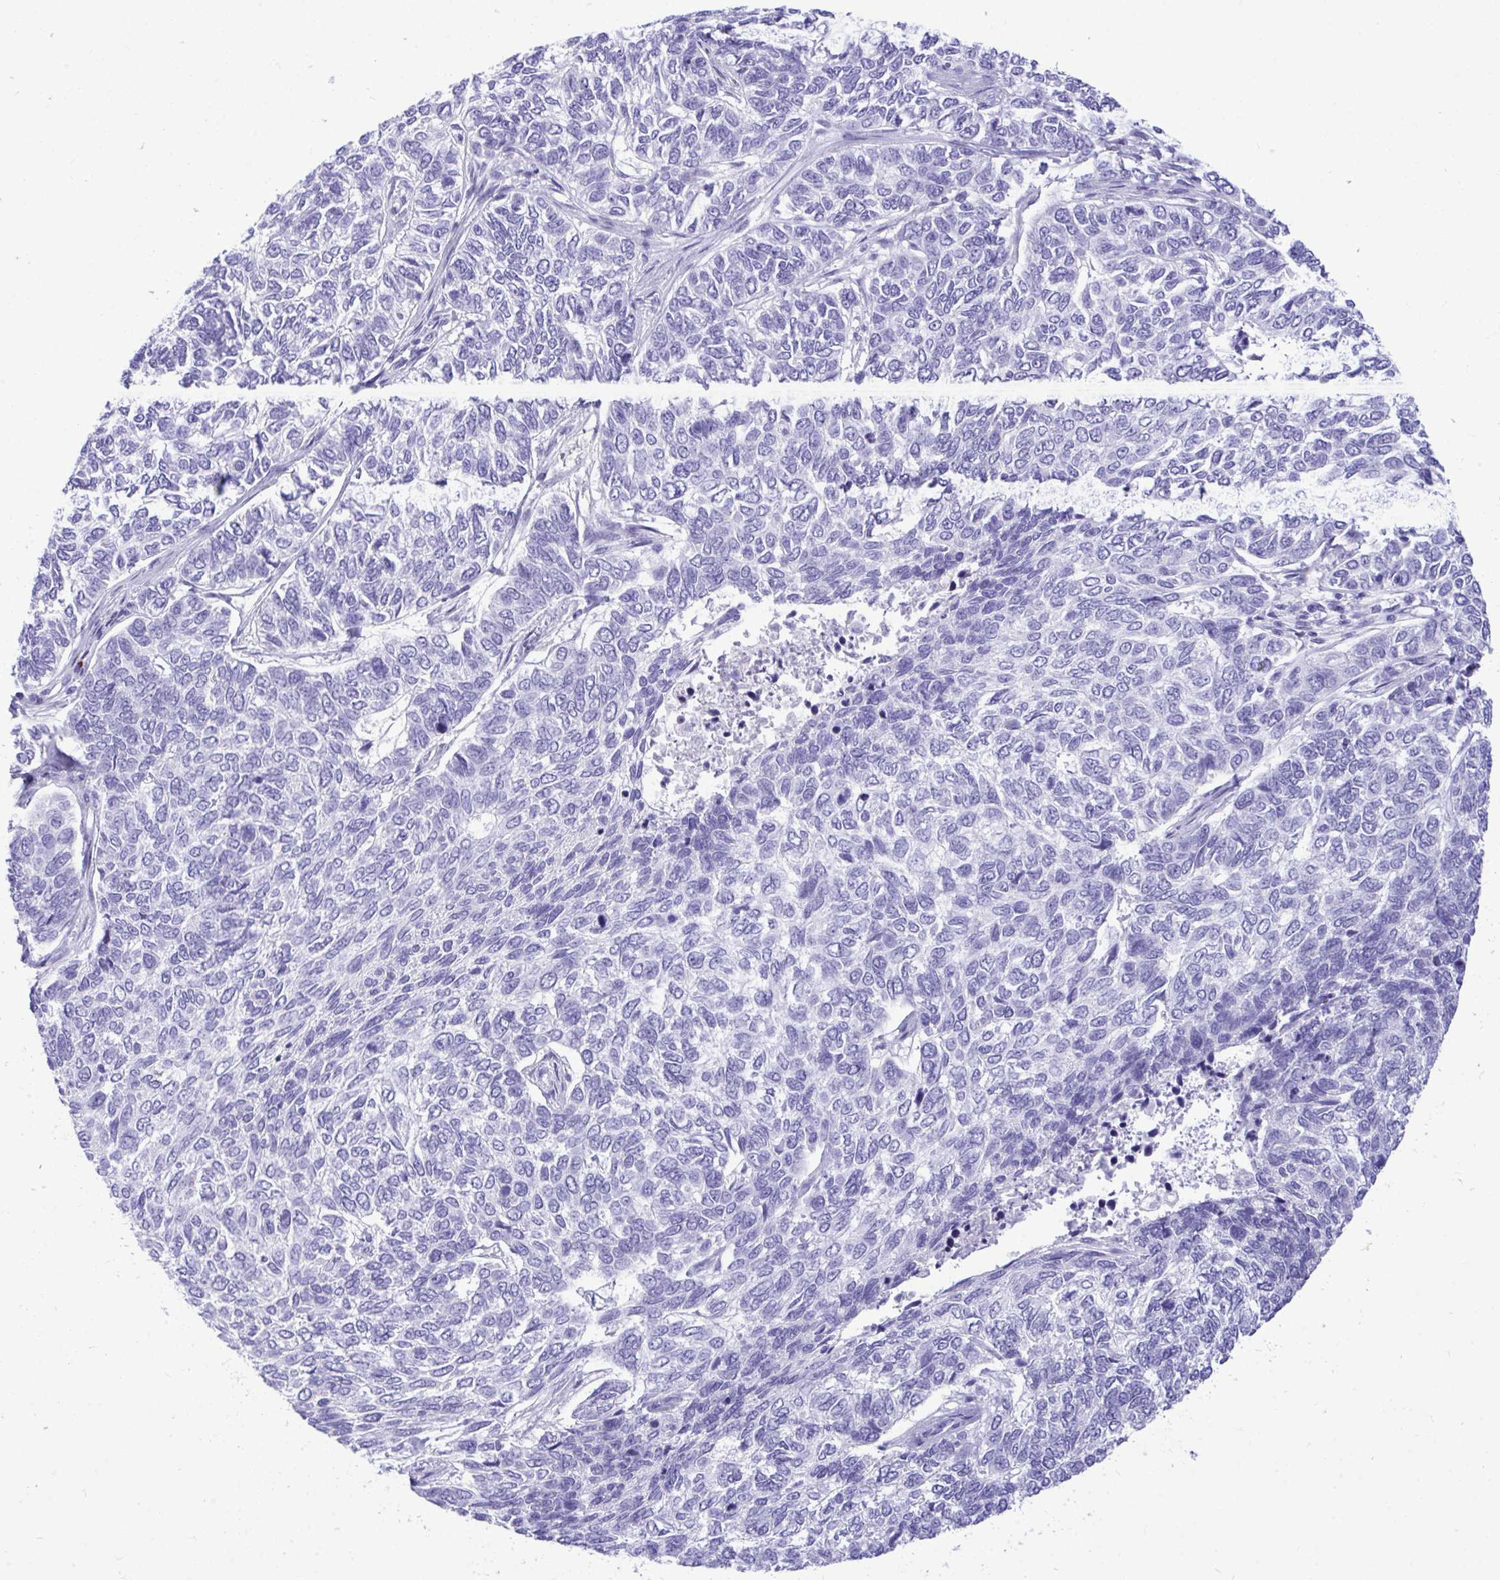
{"staining": {"intensity": "negative", "quantity": "none", "location": "none"}, "tissue": "skin cancer", "cell_type": "Tumor cells", "image_type": "cancer", "snomed": [{"axis": "morphology", "description": "Basal cell carcinoma"}, {"axis": "topography", "description": "Skin"}], "caption": "Tumor cells show no significant expression in skin basal cell carcinoma.", "gene": "ANKDD1B", "patient": {"sex": "female", "age": 65}}